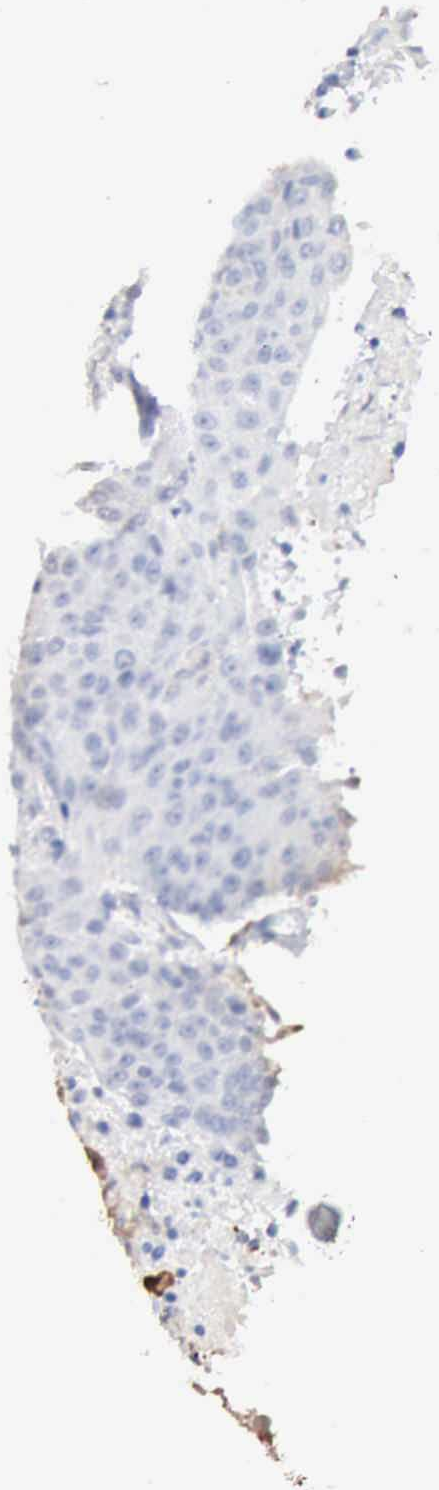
{"staining": {"intensity": "negative", "quantity": "none", "location": "none"}, "tissue": "urothelial cancer", "cell_type": "Tumor cells", "image_type": "cancer", "snomed": [{"axis": "morphology", "description": "Urothelial carcinoma, High grade"}, {"axis": "topography", "description": "Urinary bladder"}], "caption": "A high-resolution micrograph shows IHC staining of urothelial cancer, which shows no significant expression in tumor cells. (DAB IHC visualized using brightfield microscopy, high magnification).", "gene": "STAT1", "patient": {"sex": "female", "age": 85}}